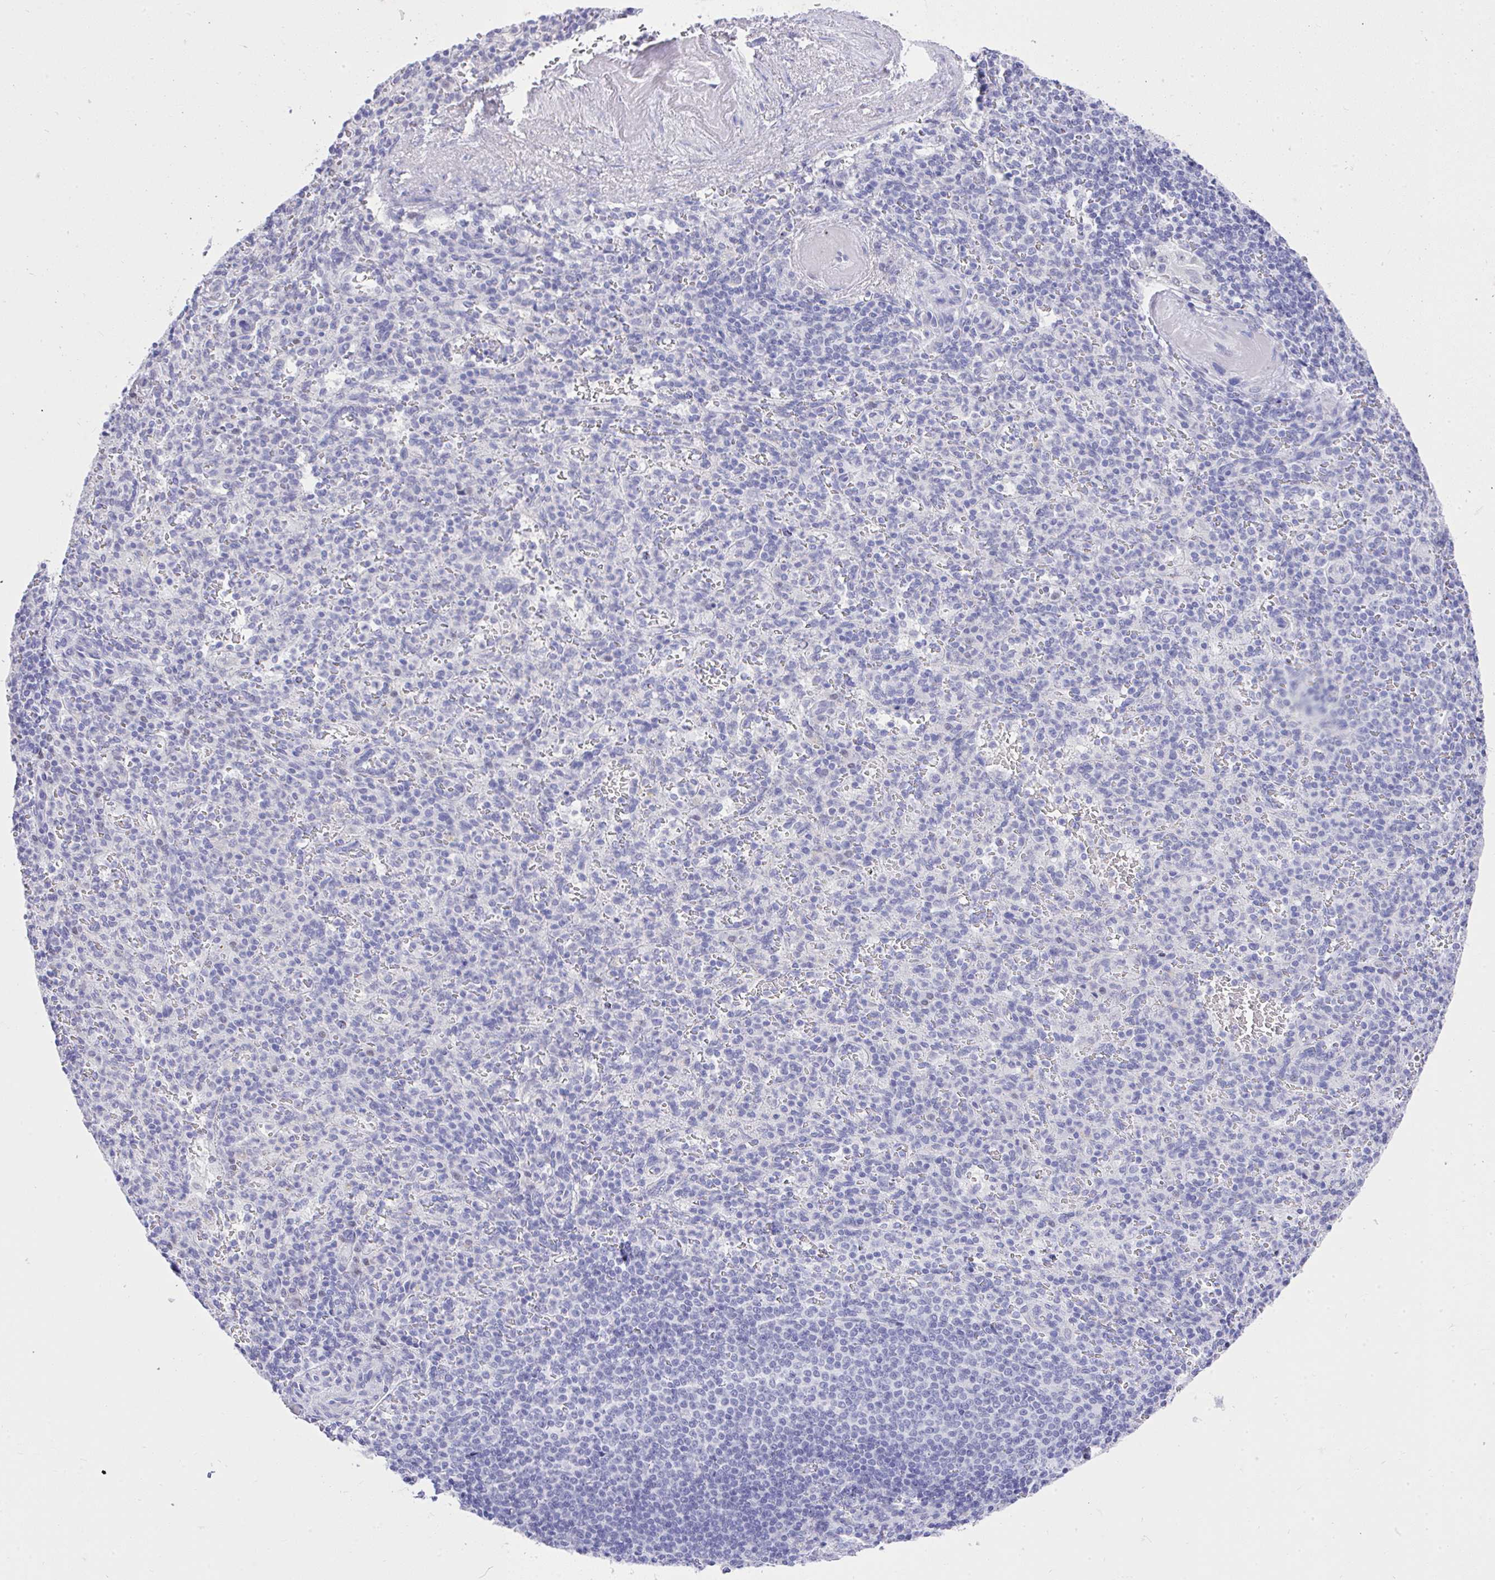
{"staining": {"intensity": "negative", "quantity": "none", "location": "none"}, "tissue": "spleen", "cell_type": "Cells in red pulp", "image_type": "normal", "snomed": [{"axis": "morphology", "description": "Normal tissue, NOS"}, {"axis": "topography", "description": "Spleen"}], "caption": "Protein analysis of normal spleen demonstrates no significant staining in cells in red pulp. Brightfield microscopy of immunohistochemistry stained with DAB (brown) and hematoxylin (blue), captured at high magnification.", "gene": "MS4A12", "patient": {"sex": "female", "age": 74}}